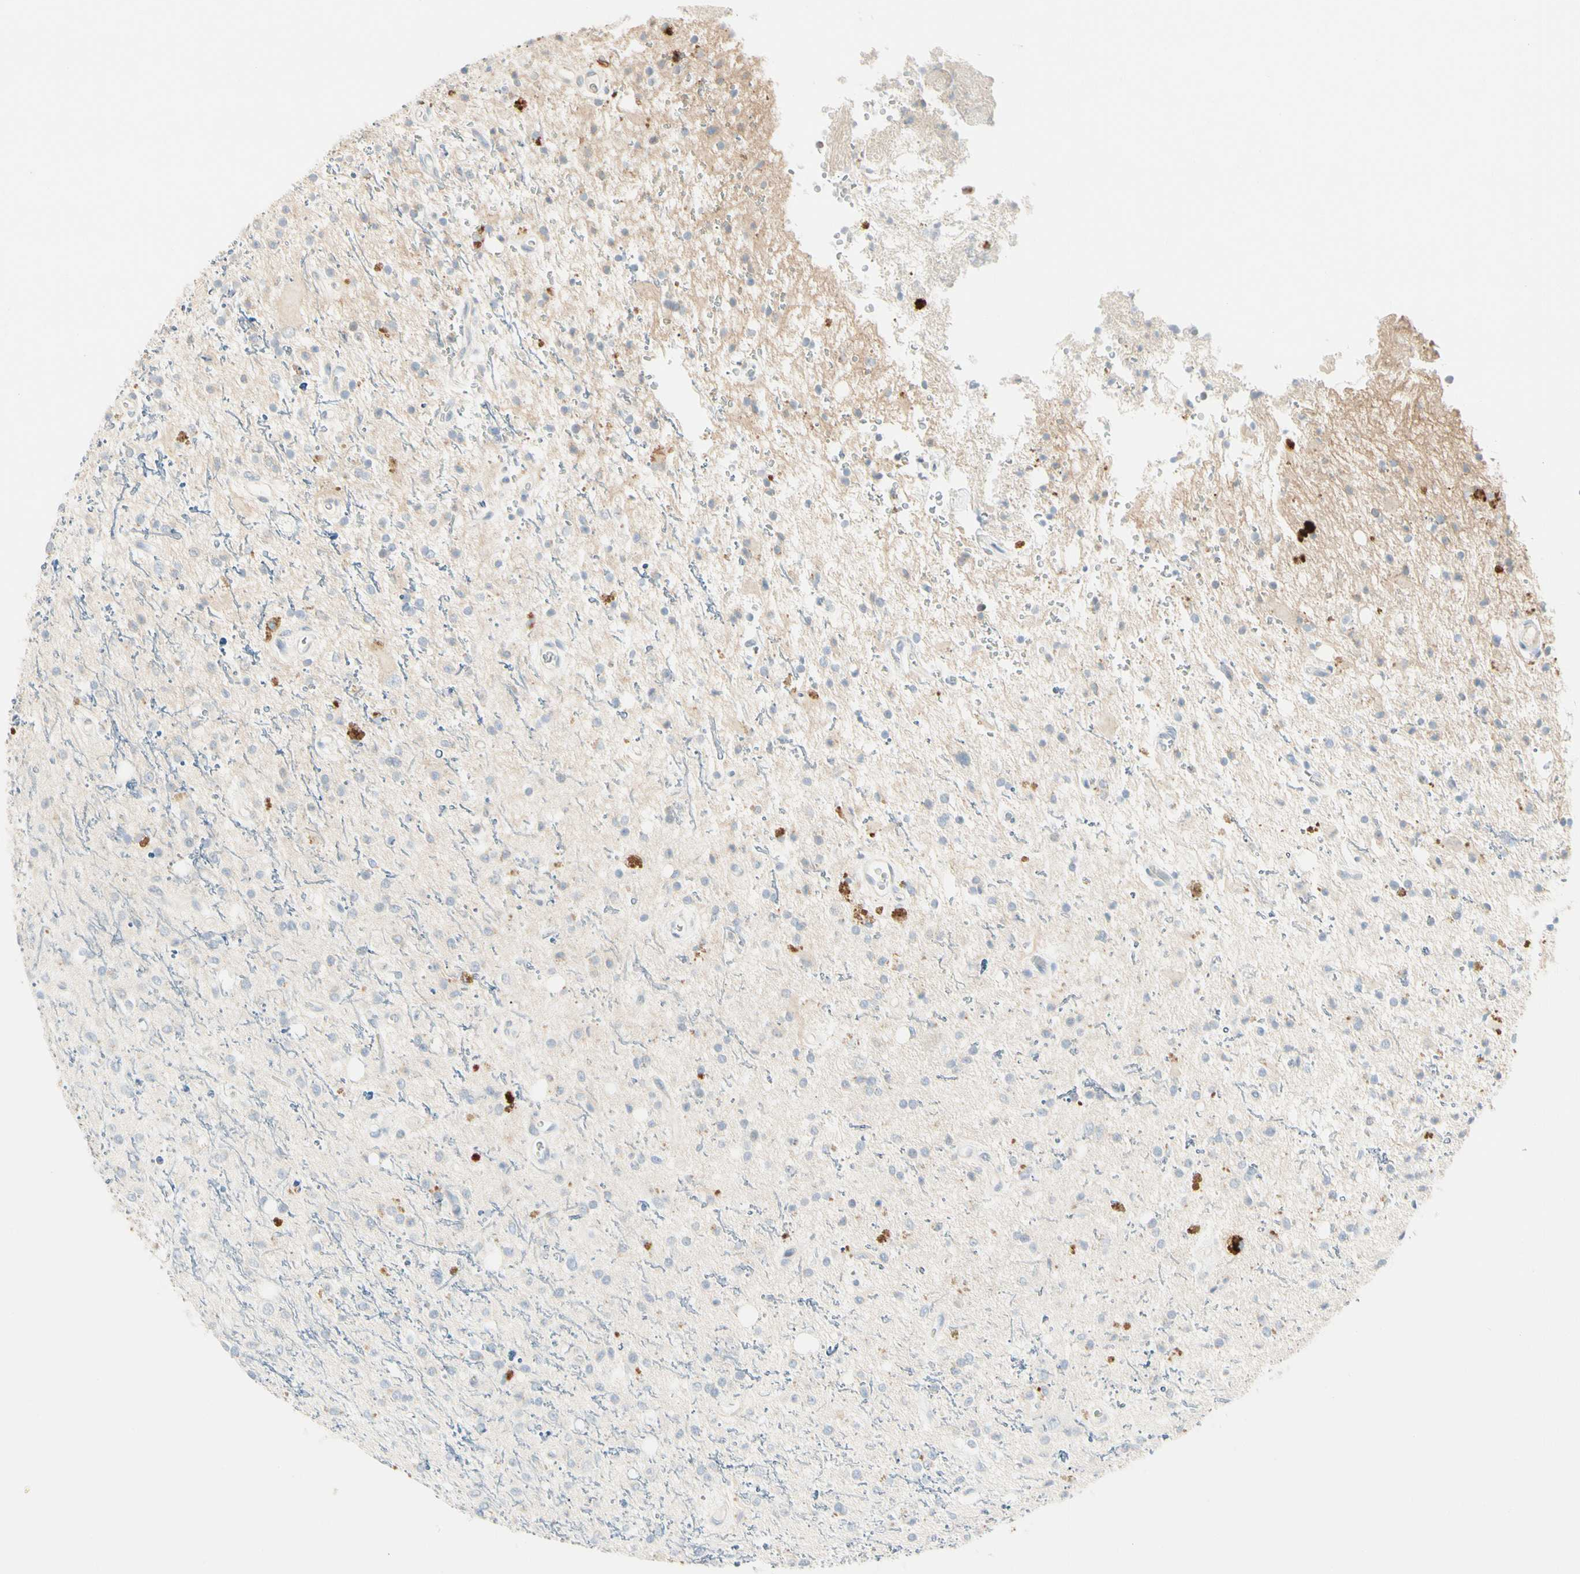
{"staining": {"intensity": "moderate", "quantity": "<25%", "location": "cytoplasmic/membranous"}, "tissue": "glioma", "cell_type": "Tumor cells", "image_type": "cancer", "snomed": [{"axis": "morphology", "description": "Glioma, malignant, High grade"}, {"axis": "topography", "description": "Brain"}], "caption": "This is a histology image of IHC staining of malignant glioma (high-grade), which shows moderate expression in the cytoplasmic/membranous of tumor cells.", "gene": "ALDH18A1", "patient": {"sex": "male", "age": 47}}